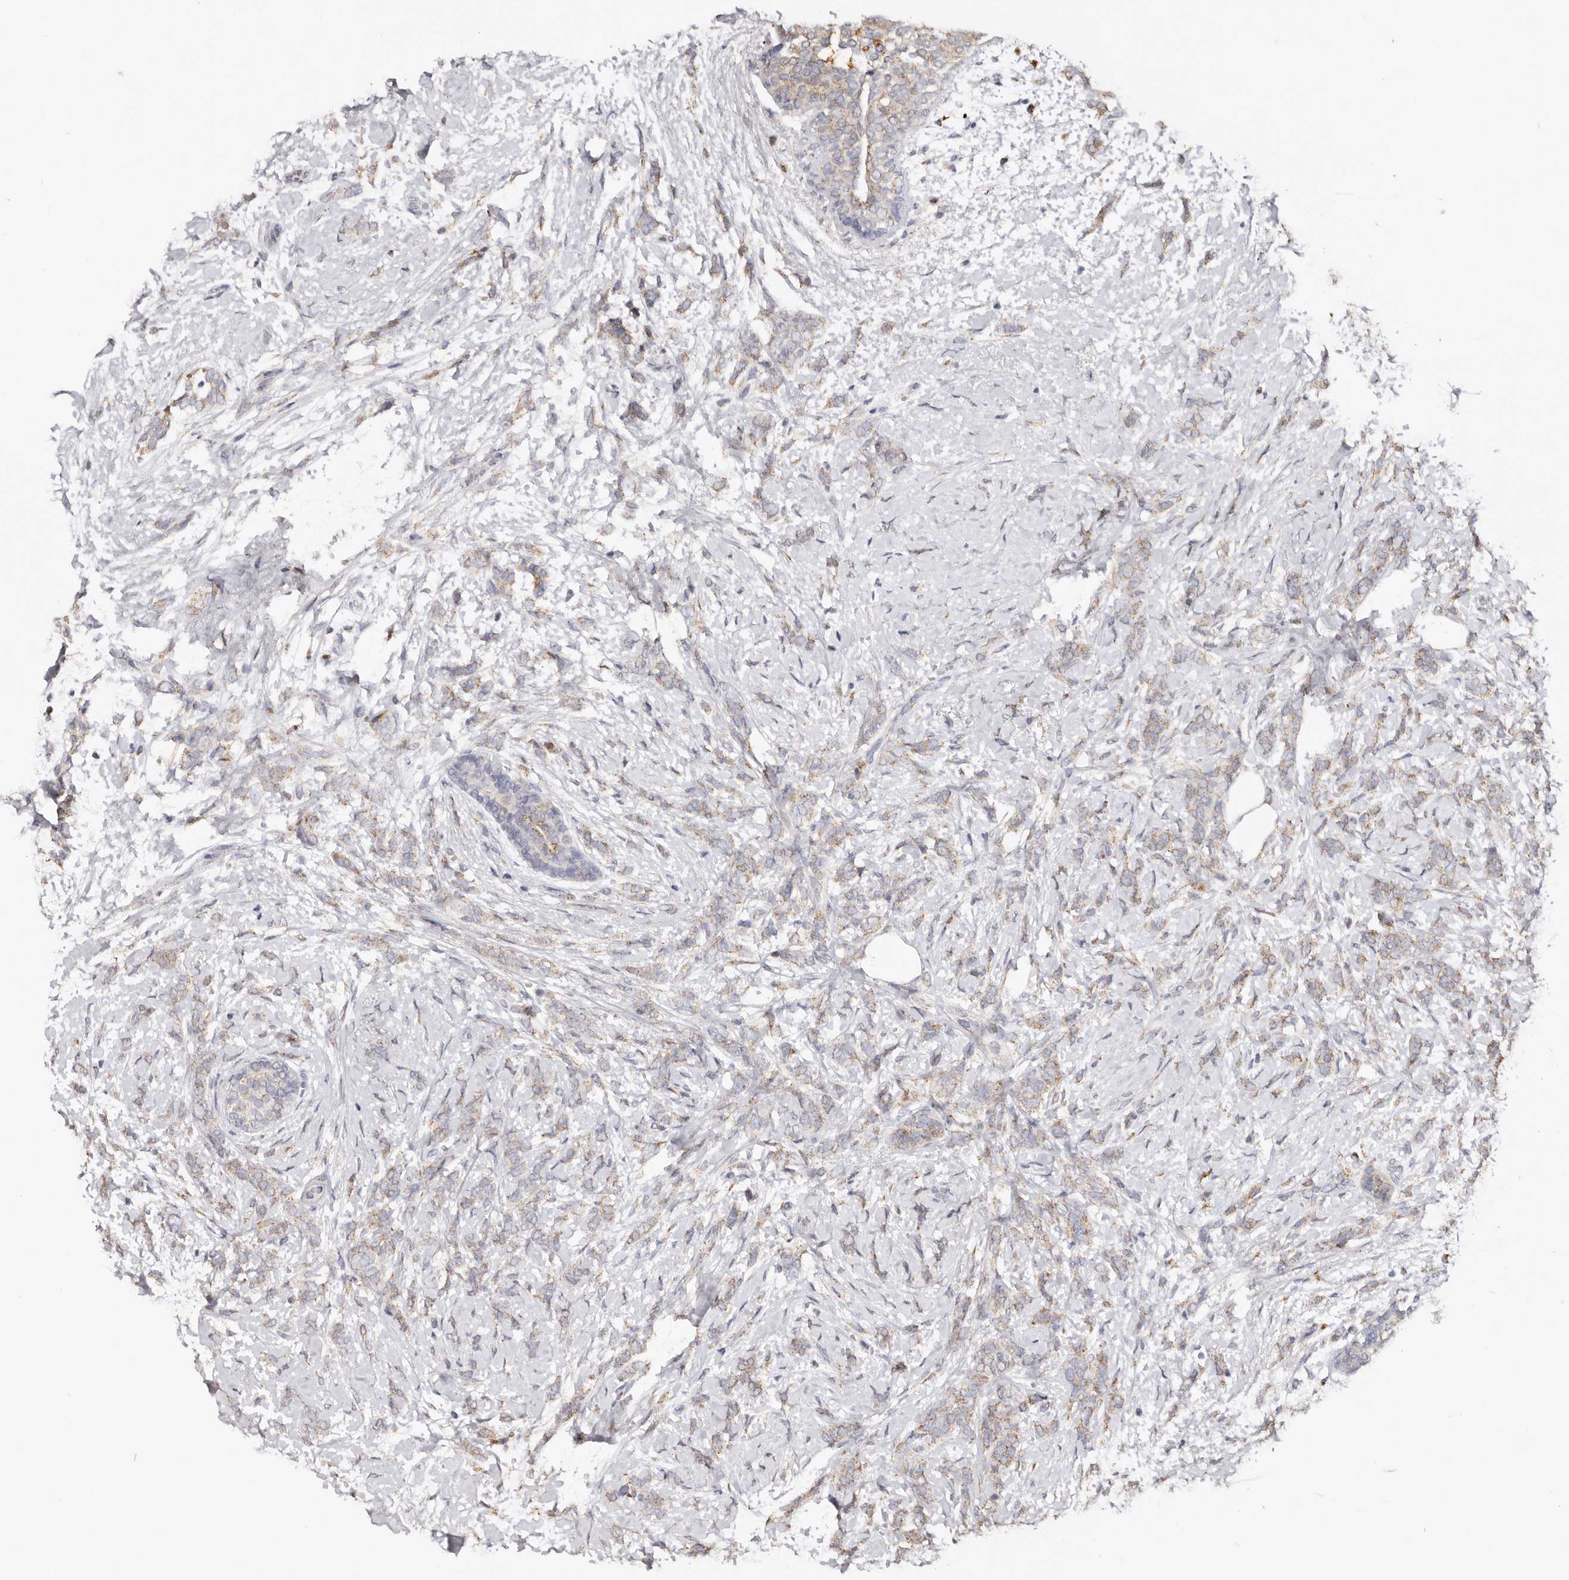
{"staining": {"intensity": "moderate", "quantity": ">75%", "location": "cytoplasmic/membranous"}, "tissue": "breast cancer", "cell_type": "Tumor cells", "image_type": "cancer", "snomed": [{"axis": "morphology", "description": "Lobular carcinoma, in situ"}, {"axis": "morphology", "description": "Lobular carcinoma"}, {"axis": "topography", "description": "Breast"}], "caption": "Breast cancer stained with a protein marker displays moderate staining in tumor cells.", "gene": "LGALS7B", "patient": {"sex": "female", "age": 41}}